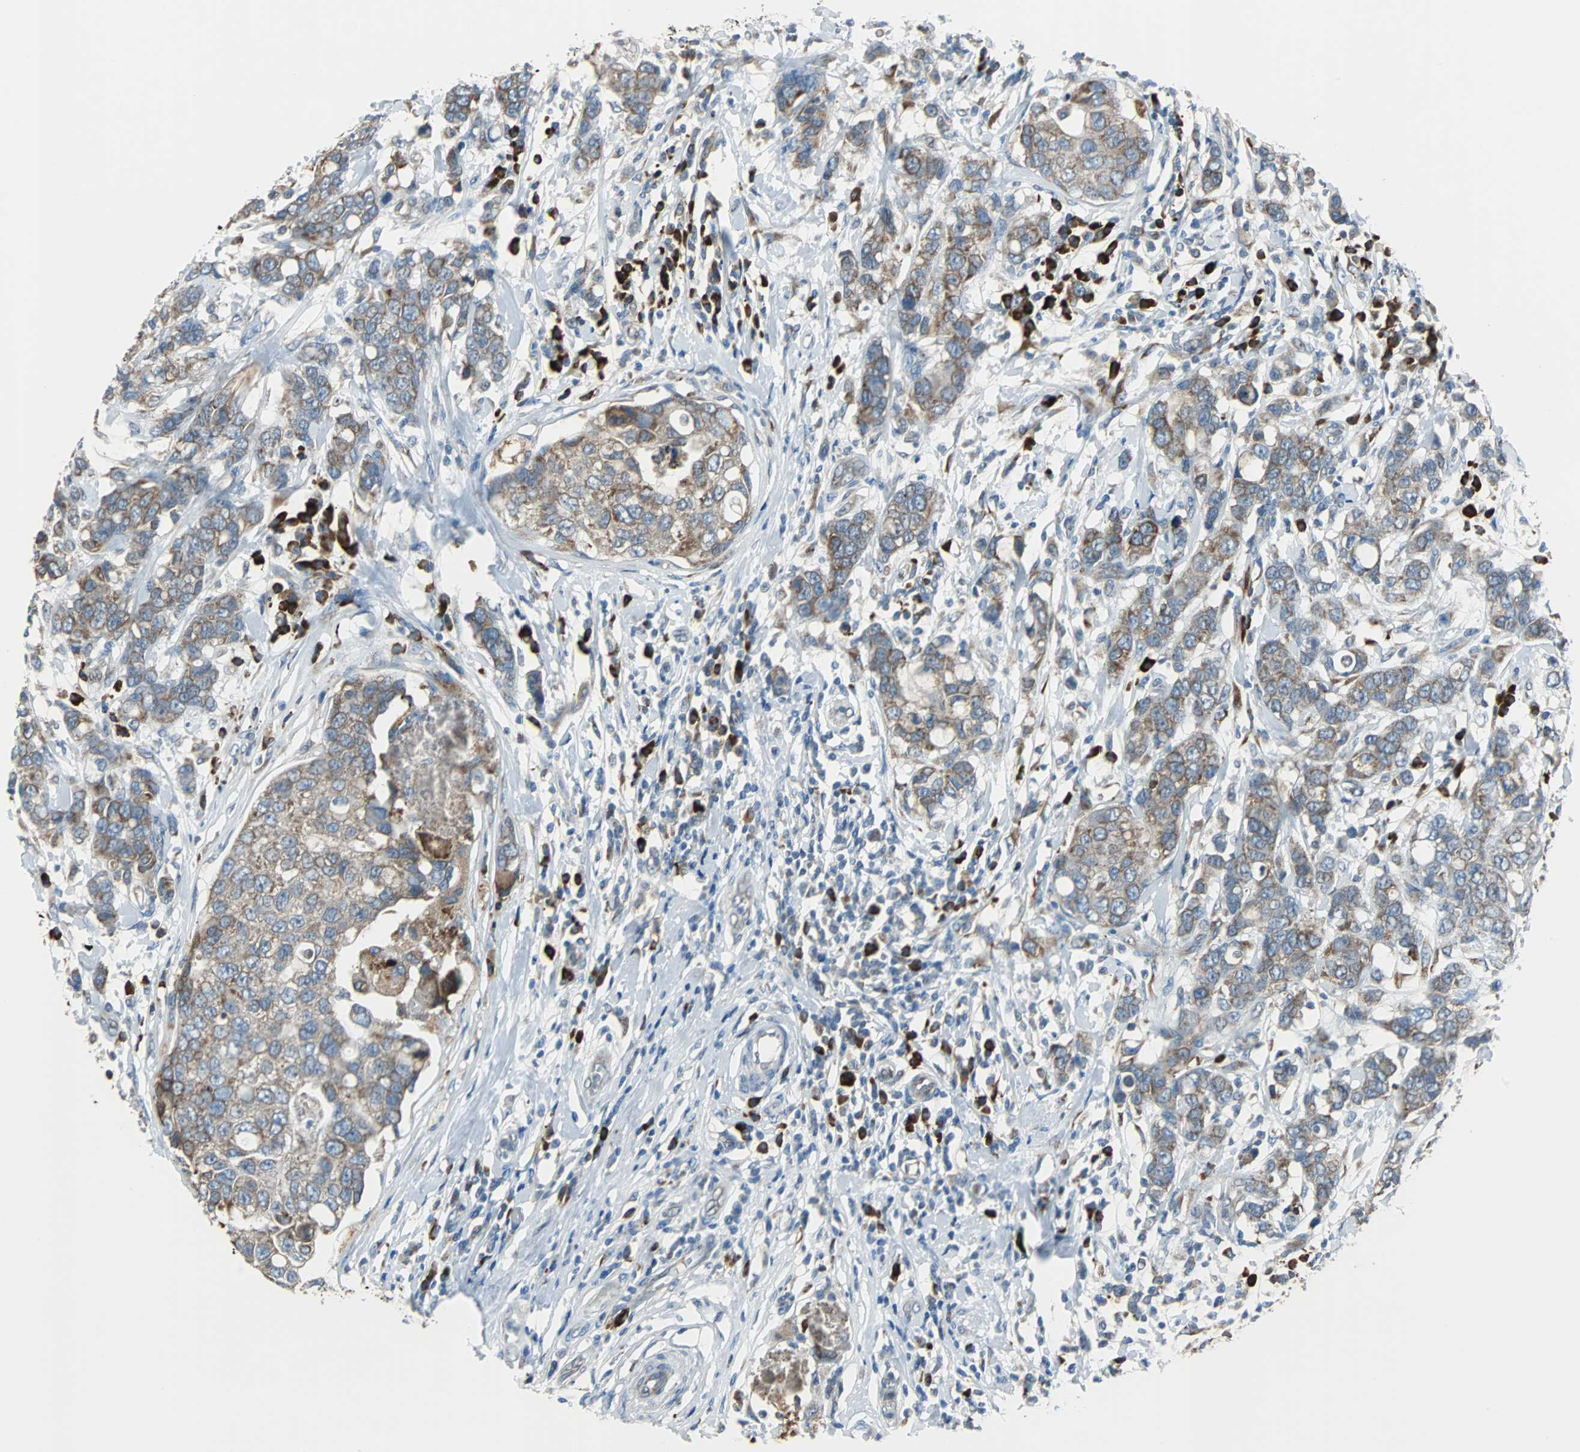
{"staining": {"intensity": "weak", "quantity": ">75%", "location": "cytoplasmic/membranous"}, "tissue": "breast cancer", "cell_type": "Tumor cells", "image_type": "cancer", "snomed": [{"axis": "morphology", "description": "Duct carcinoma"}, {"axis": "topography", "description": "Breast"}], "caption": "Human breast cancer (intraductal carcinoma) stained for a protein (brown) reveals weak cytoplasmic/membranous positive staining in approximately >75% of tumor cells.", "gene": "PDIA4", "patient": {"sex": "female", "age": 27}}